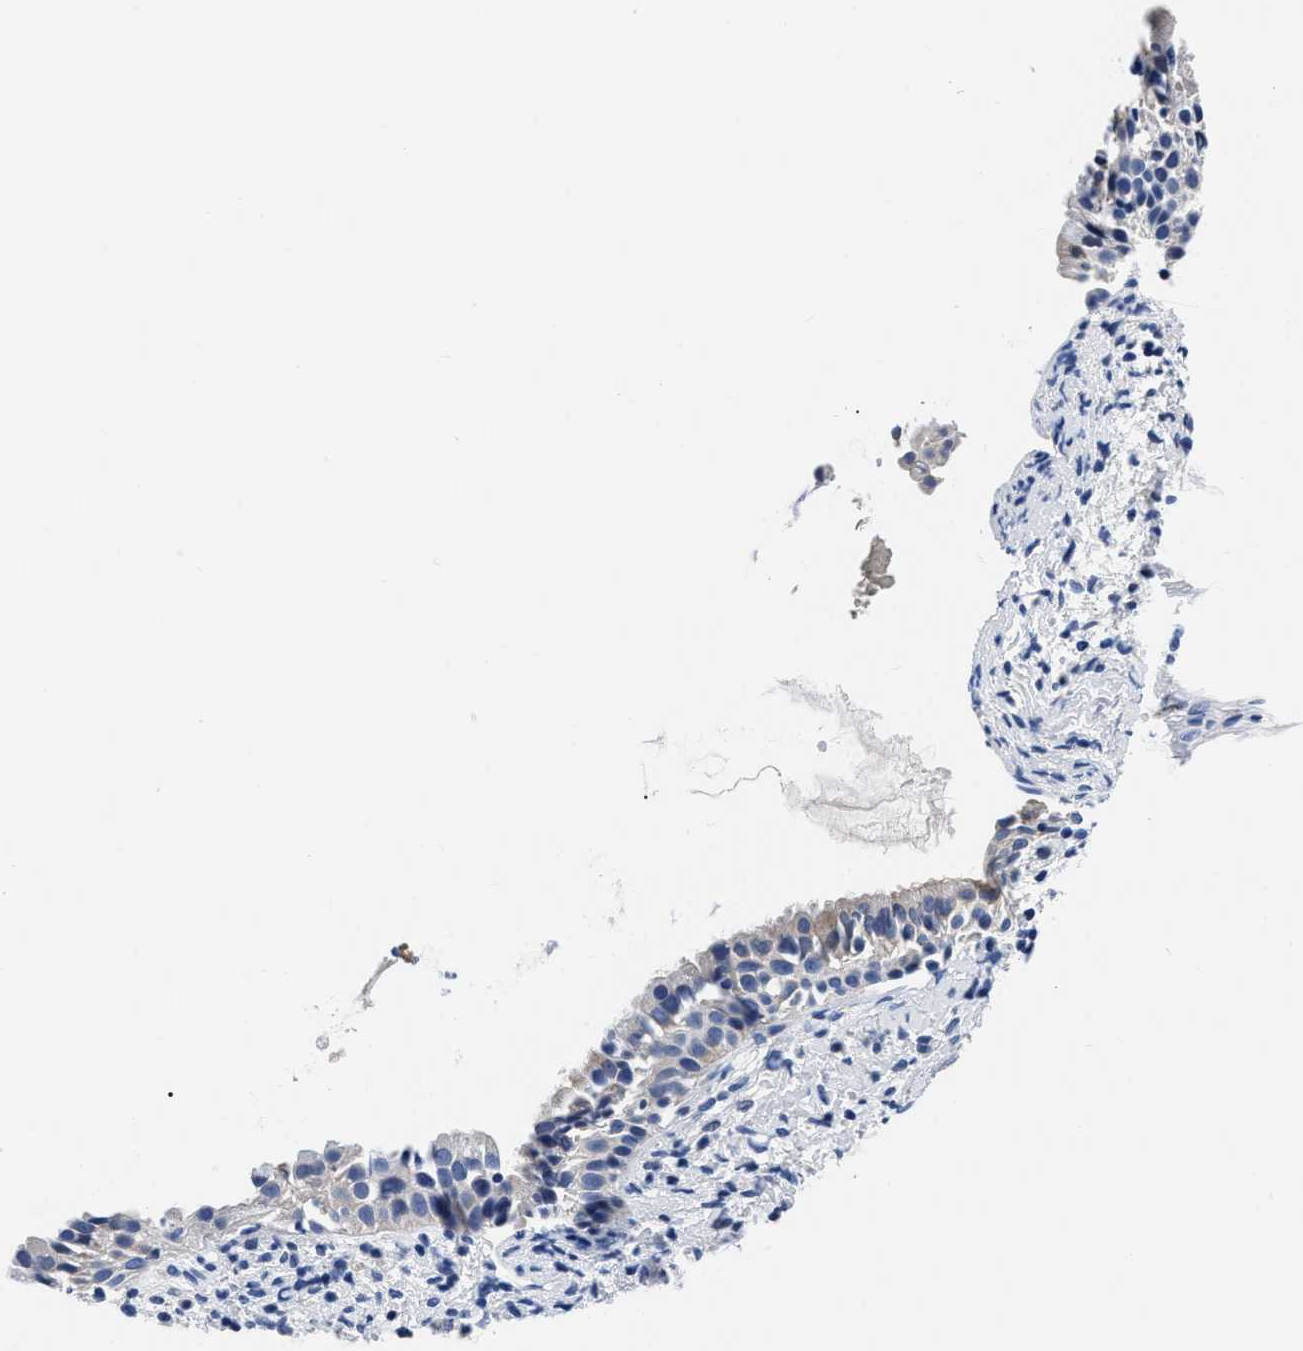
{"staining": {"intensity": "weak", "quantity": "<25%", "location": "cytoplasmic/membranous"}, "tissue": "nasopharynx", "cell_type": "Respiratory epithelial cells", "image_type": "normal", "snomed": [{"axis": "morphology", "description": "Normal tissue, NOS"}, {"axis": "topography", "description": "Nasopharynx"}], "caption": "High magnification brightfield microscopy of unremarkable nasopharynx stained with DAB (brown) and counterstained with hematoxylin (blue): respiratory epithelial cells show no significant expression. (Immunohistochemistry (ihc), brightfield microscopy, high magnification).", "gene": "SLC35F1", "patient": {"sex": "male", "age": 22}}